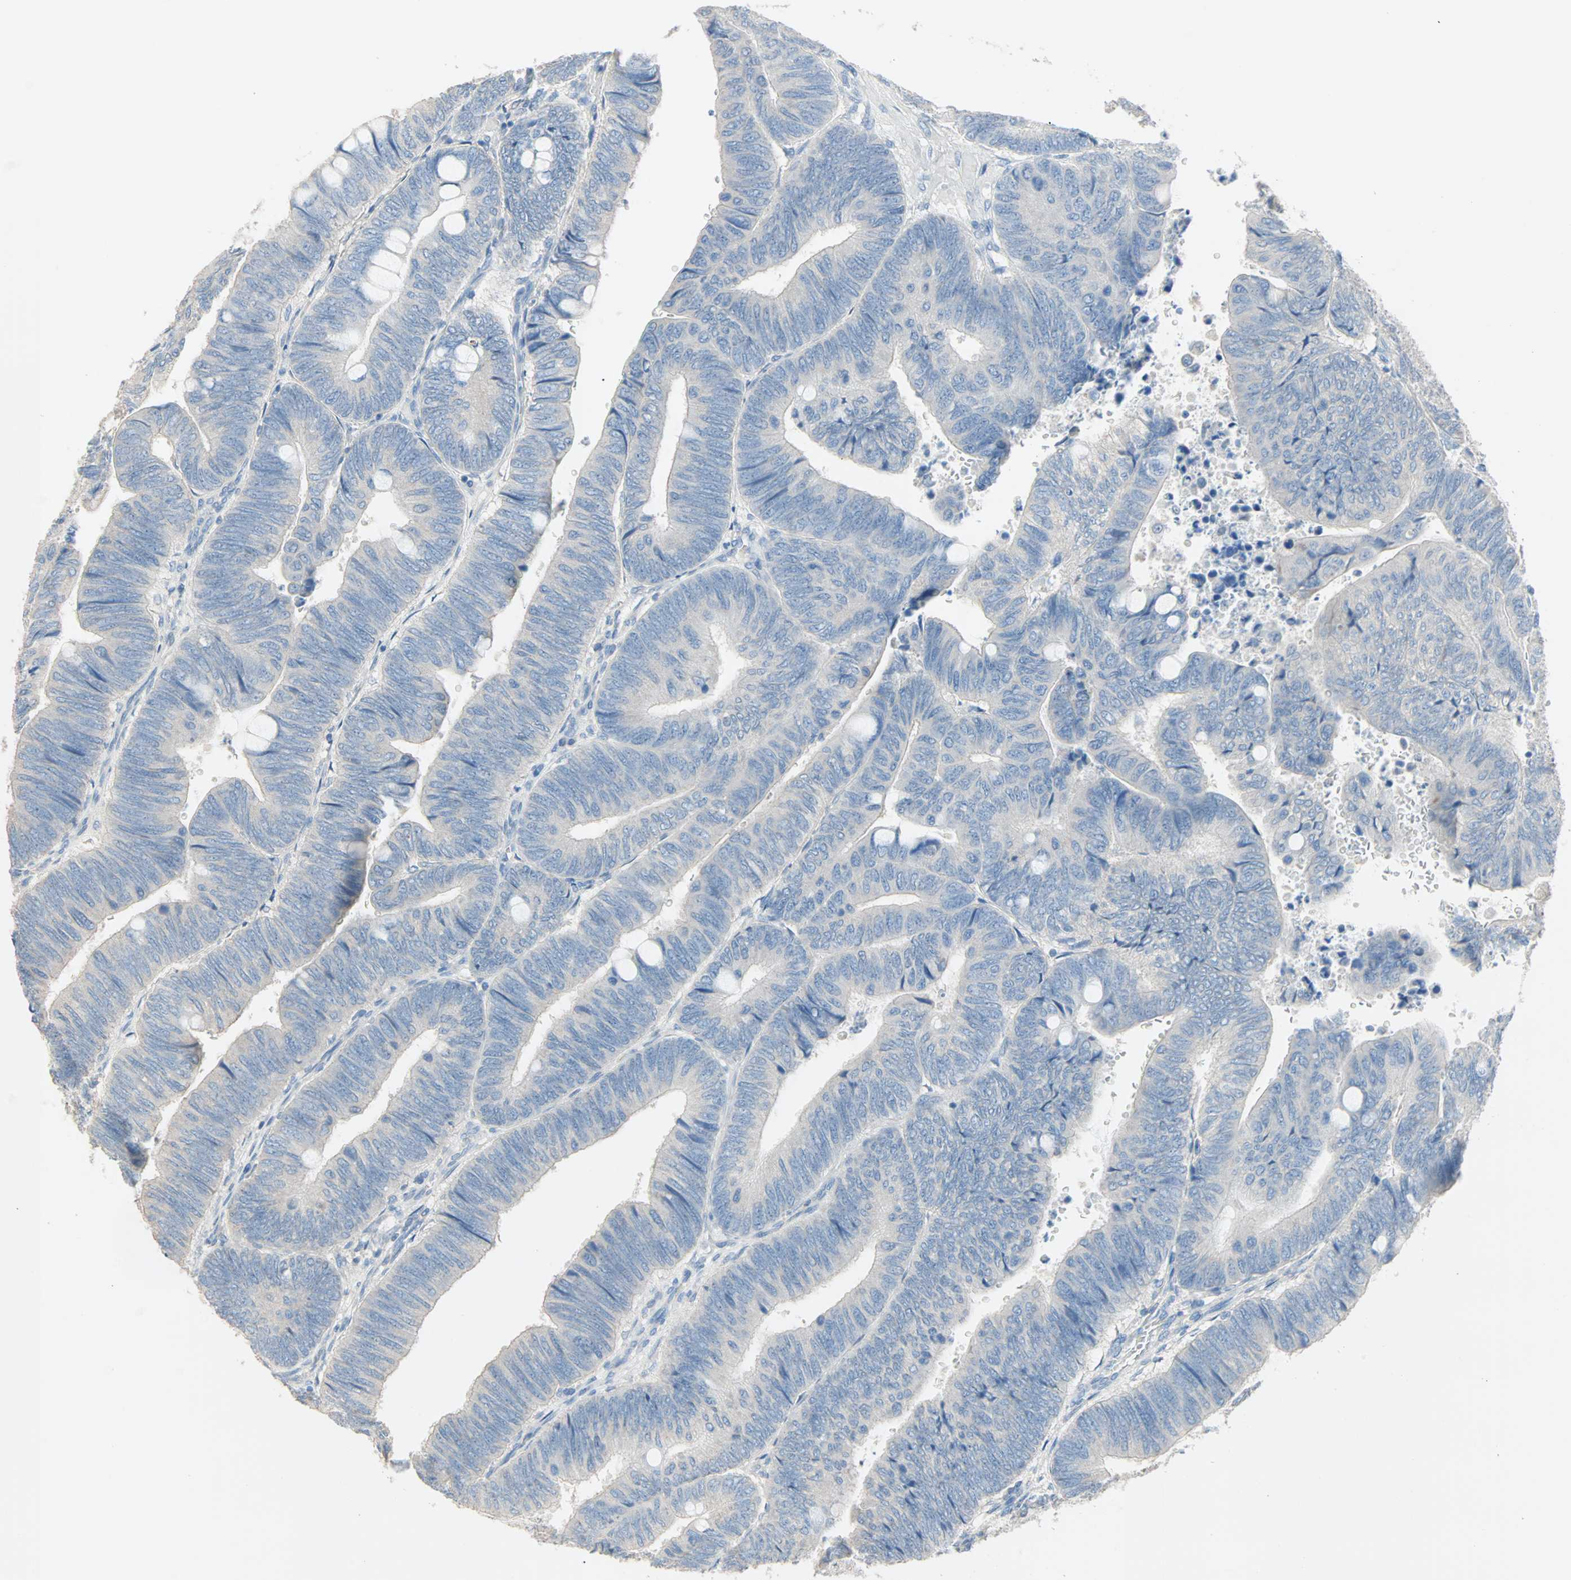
{"staining": {"intensity": "weak", "quantity": "<25%", "location": "cytoplasmic/membranous"}, "tissue": "colorectal cancer", "cell_type": "Tumor cells", "image_type": "cancer", "snomed": [{"axis": "morphology", "description": "Normal tissue, NOS"}, {"axis": "morphology", "description": "Adenocarcinoma, NOS"}, {"axis": "topography", "description": "Rectum"}, {"axis": "topography", "description": "Peripheral nerve tissue"}], "caption": "Immunohistochemical staining of colorectal cancer demonstrates no significant expression in tumor cells.", "gene": "ACVRL1", "patient": {"sex": "male", "age": 92}}